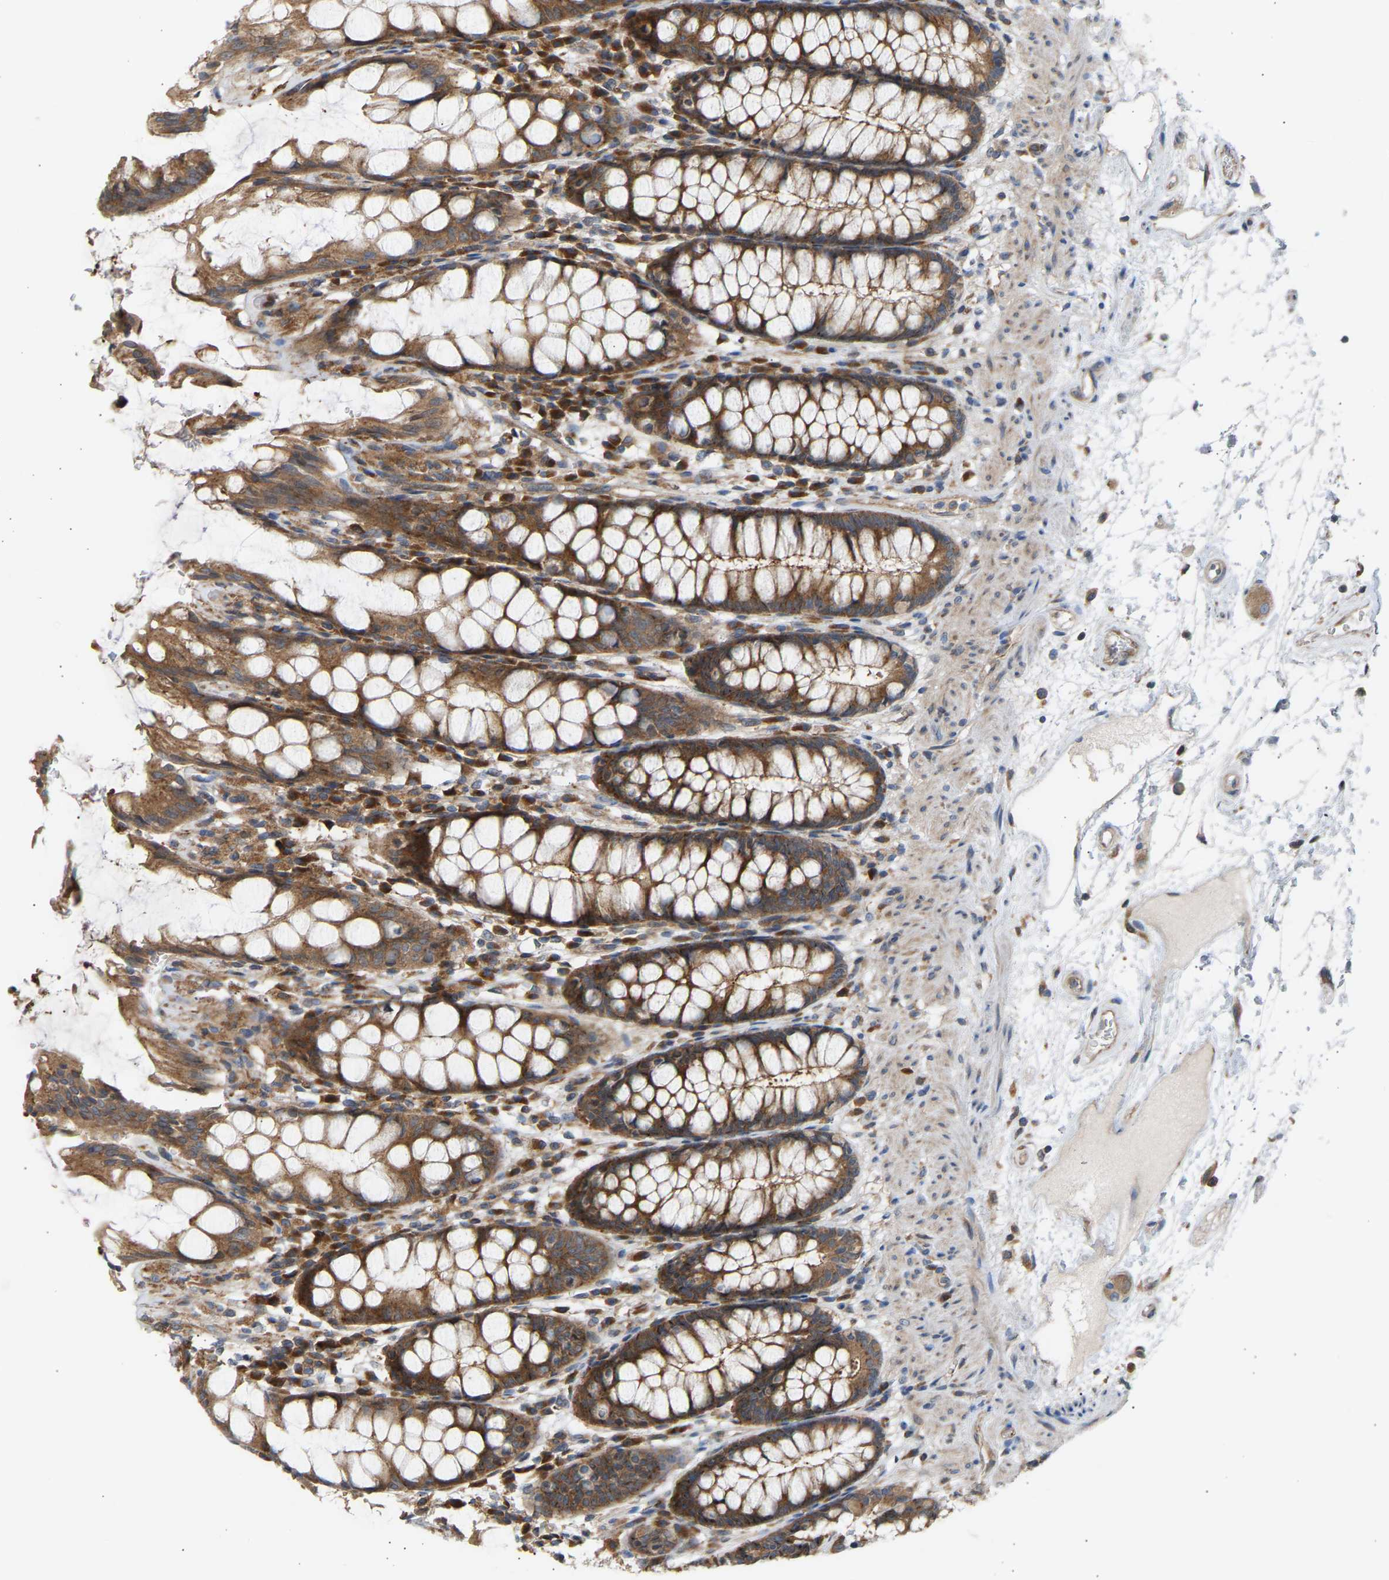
{"staining": {"intensity": "strong", "quantity": ">75%", "location": "cytoplasmic/membranous"}, "tissue": "rectum", "cell_type": "Glandular cells", "image_type": "normal", "snomed": [{"axis": "morphology", "description": "Normal tissue, NOS"}, {"axis": "topography", "description": "Rectum"}], "caption": "Benign rectum exhibits strong cytoplasmic/membranous expression in approximately >75% of glandular cells.", "gene": "GCN1", "patient": {"sex": "male", "age": 64}}